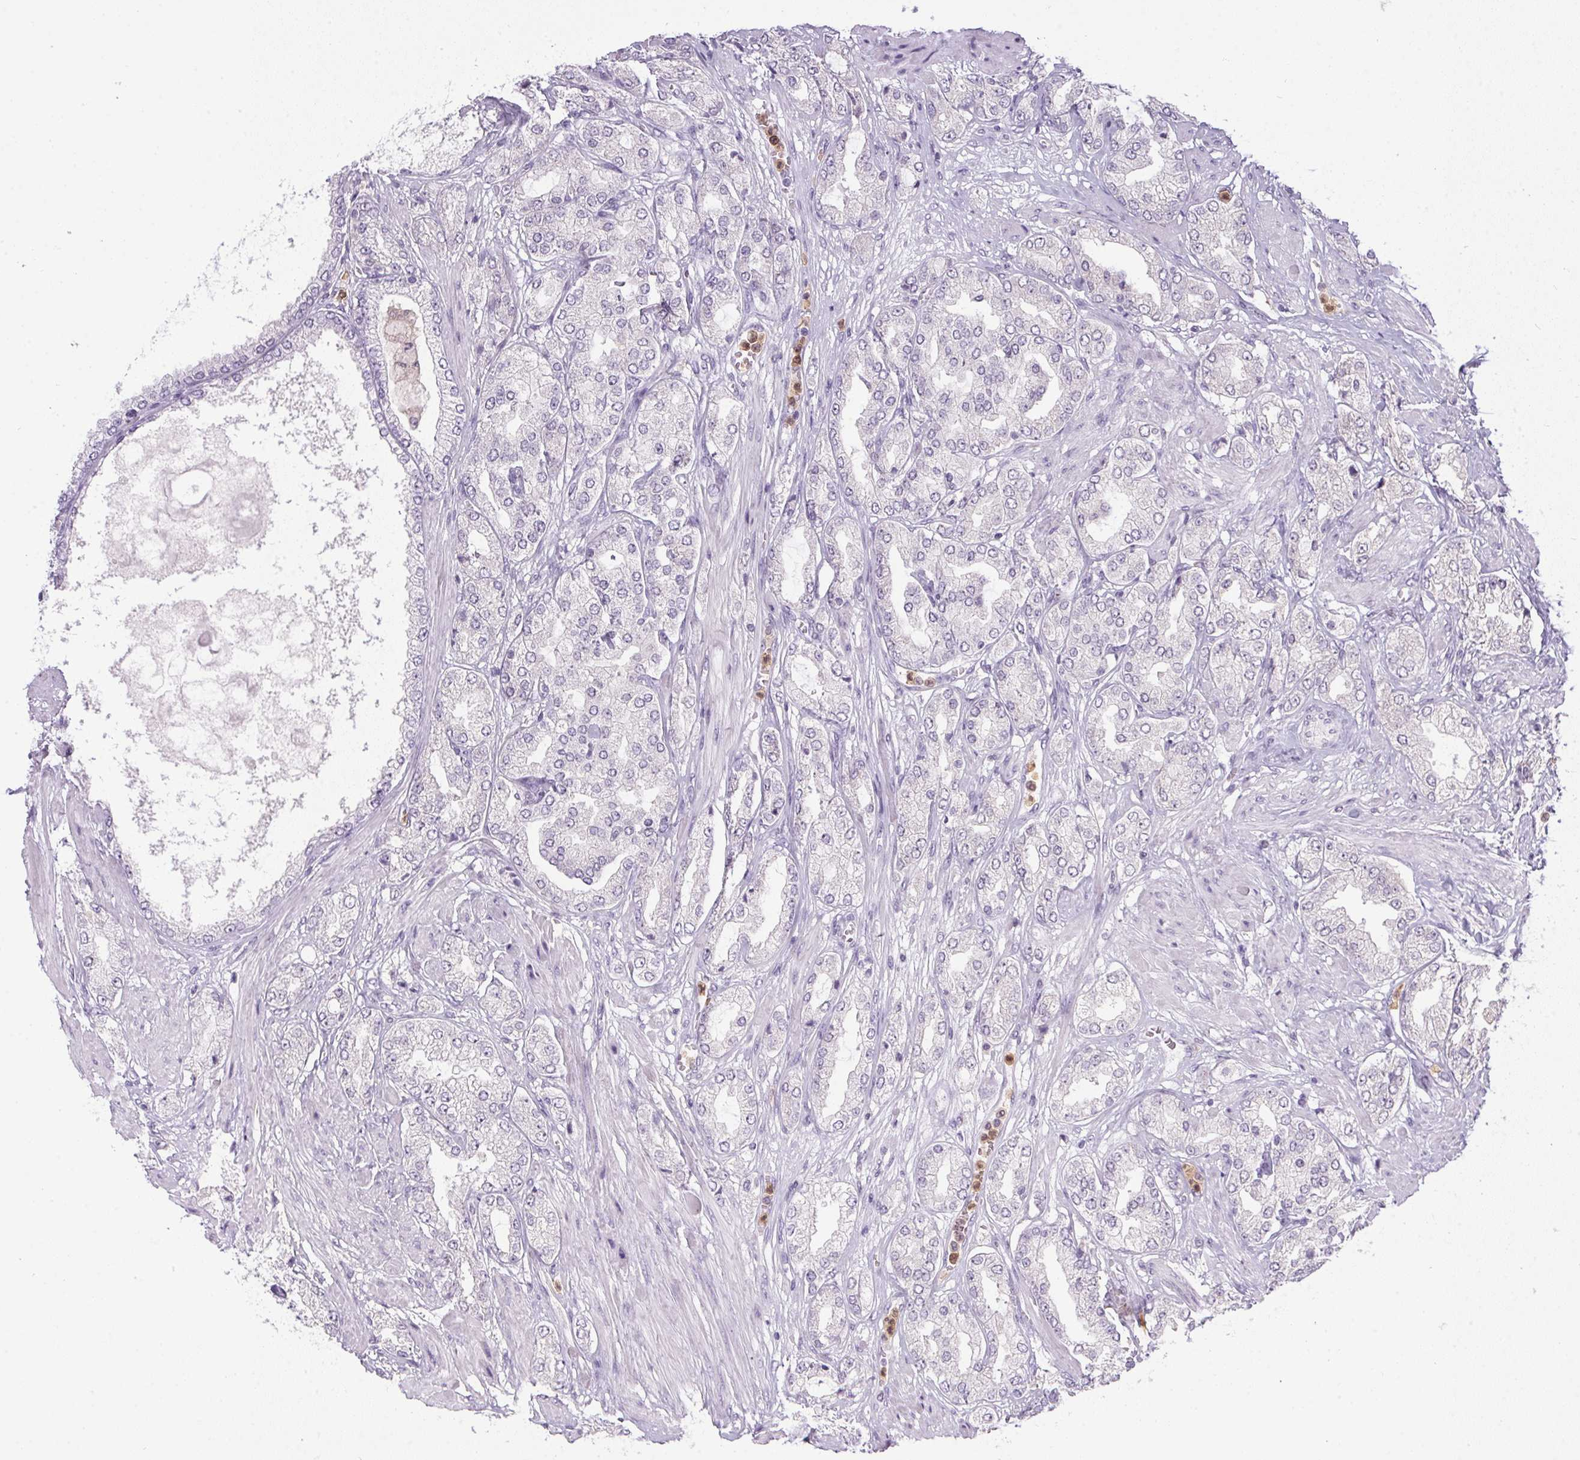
{"staining": {"intensity": "negative", "quantity": "none", "location": "none"}, "tissue": "prostate cancer", "cell_type": "Tumor cells", "image_type": "cancer", "snomed": [{"axis": "morphology", "description": "Adenocarcinoma, High grade"}, {"axis": "topography", "description": "Prostate"}], "caption": "Immunohistochemistry (IHC) photomicrograph of prostate adenocarcinoma (high-grade) stained for a protein (brown), which reveals no expression in tumor cells.", "gene": "DNAJC5G", "patient": {"sex": "male", "age": 68}}